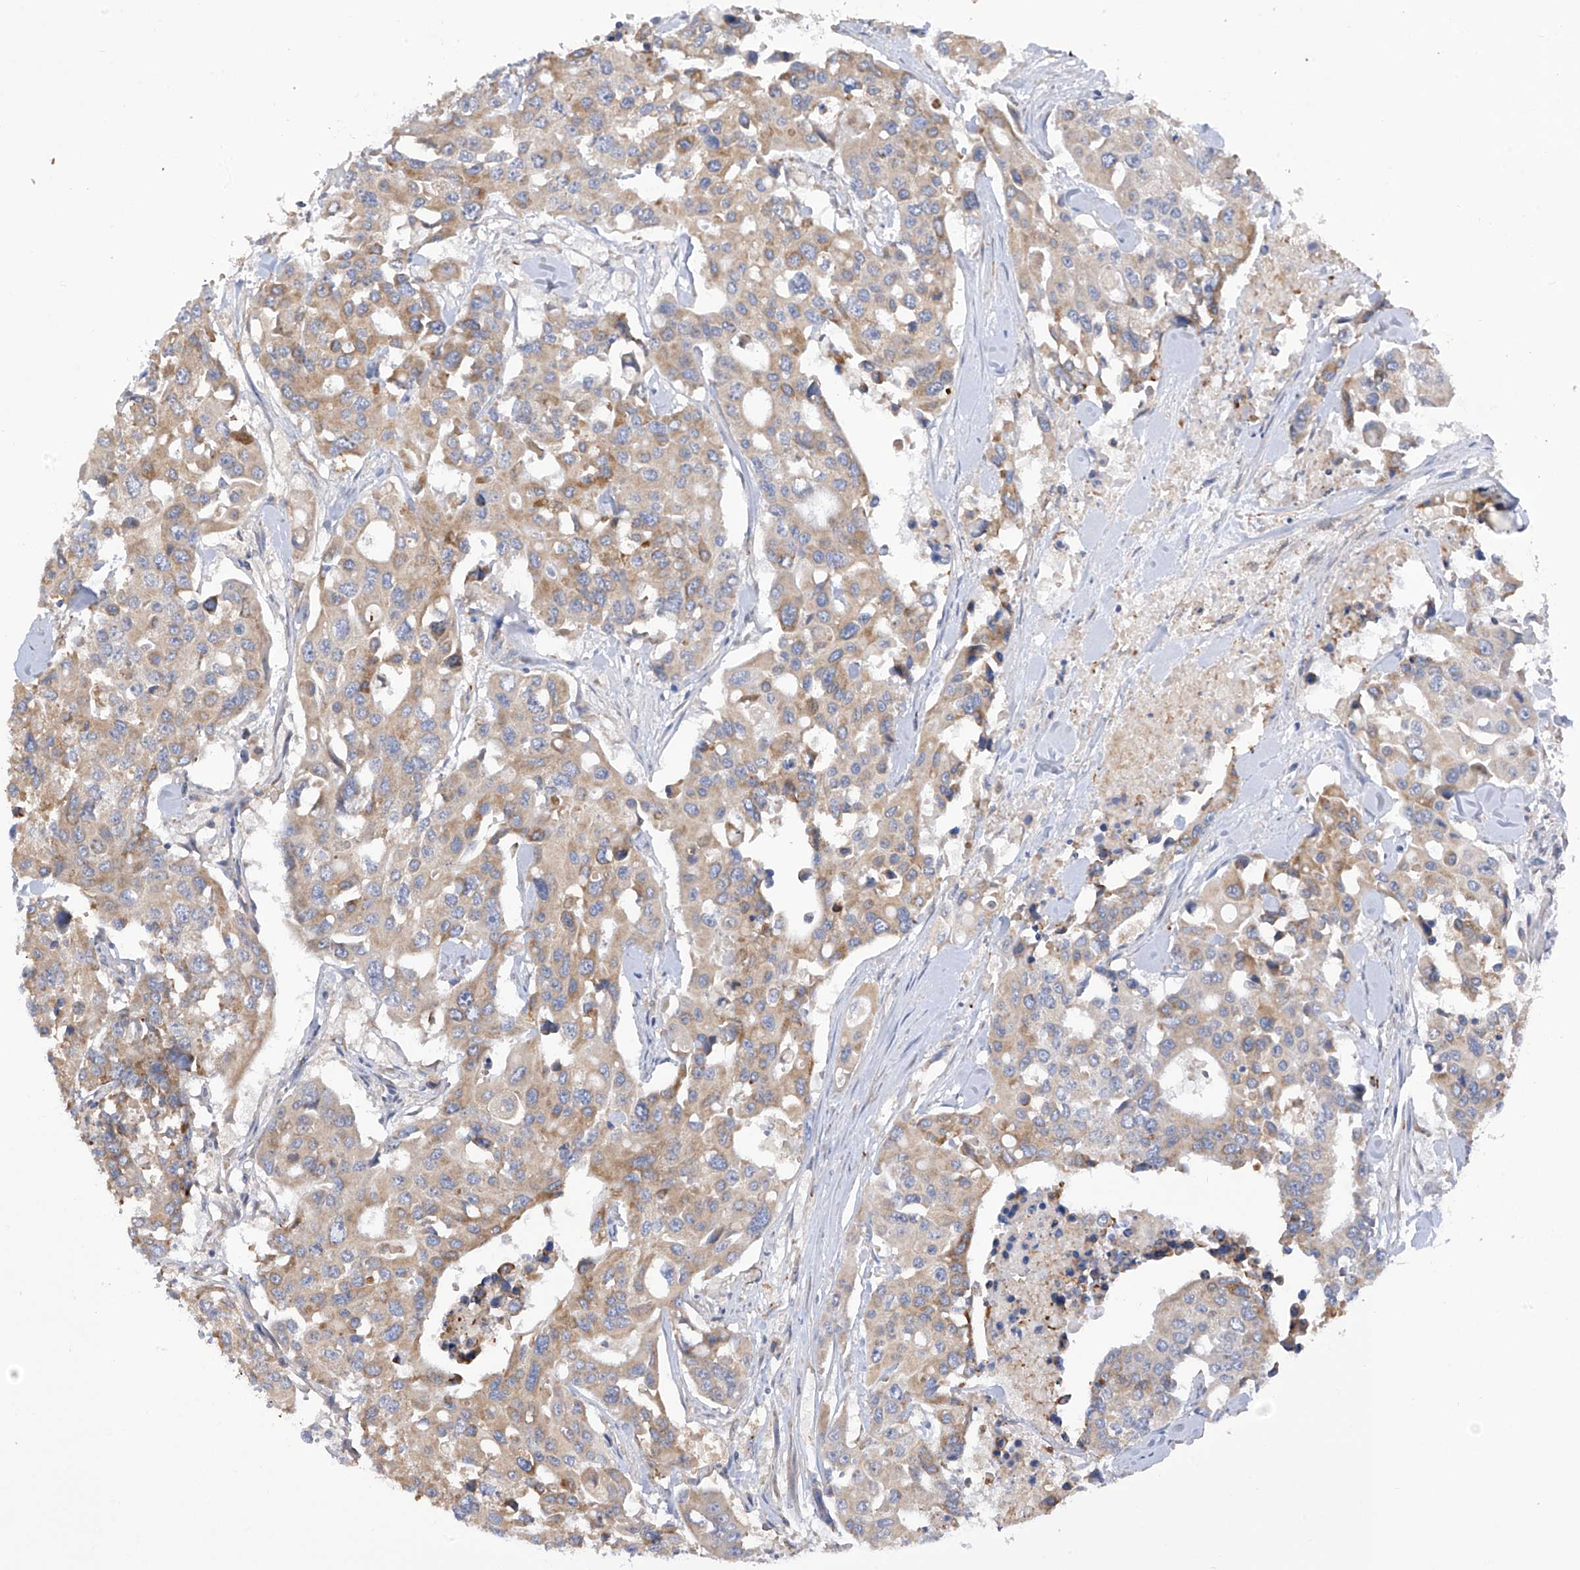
{"staining": {"intensity": "weak", "quantity": ">75%", "location": "cytoplasmic/membranous"}, "tissue": "colorectal cancer", "cell_type": "Tumor cells", "image_type": "cancer", "snomed": [{"axis": "morphology", "description": "Adenocarcinoma, NOS"}, {"axis": "topography", "description": "Colon"}], "caption": "There is low levels of weak cytoplasmic/membranous expression in tumor cells of colorectal adenocarcinoma, as demonstrated by immunohistochemical staining (brown color).", "gene": "REC8", "patient": {"sex": "male", "age": 77}}